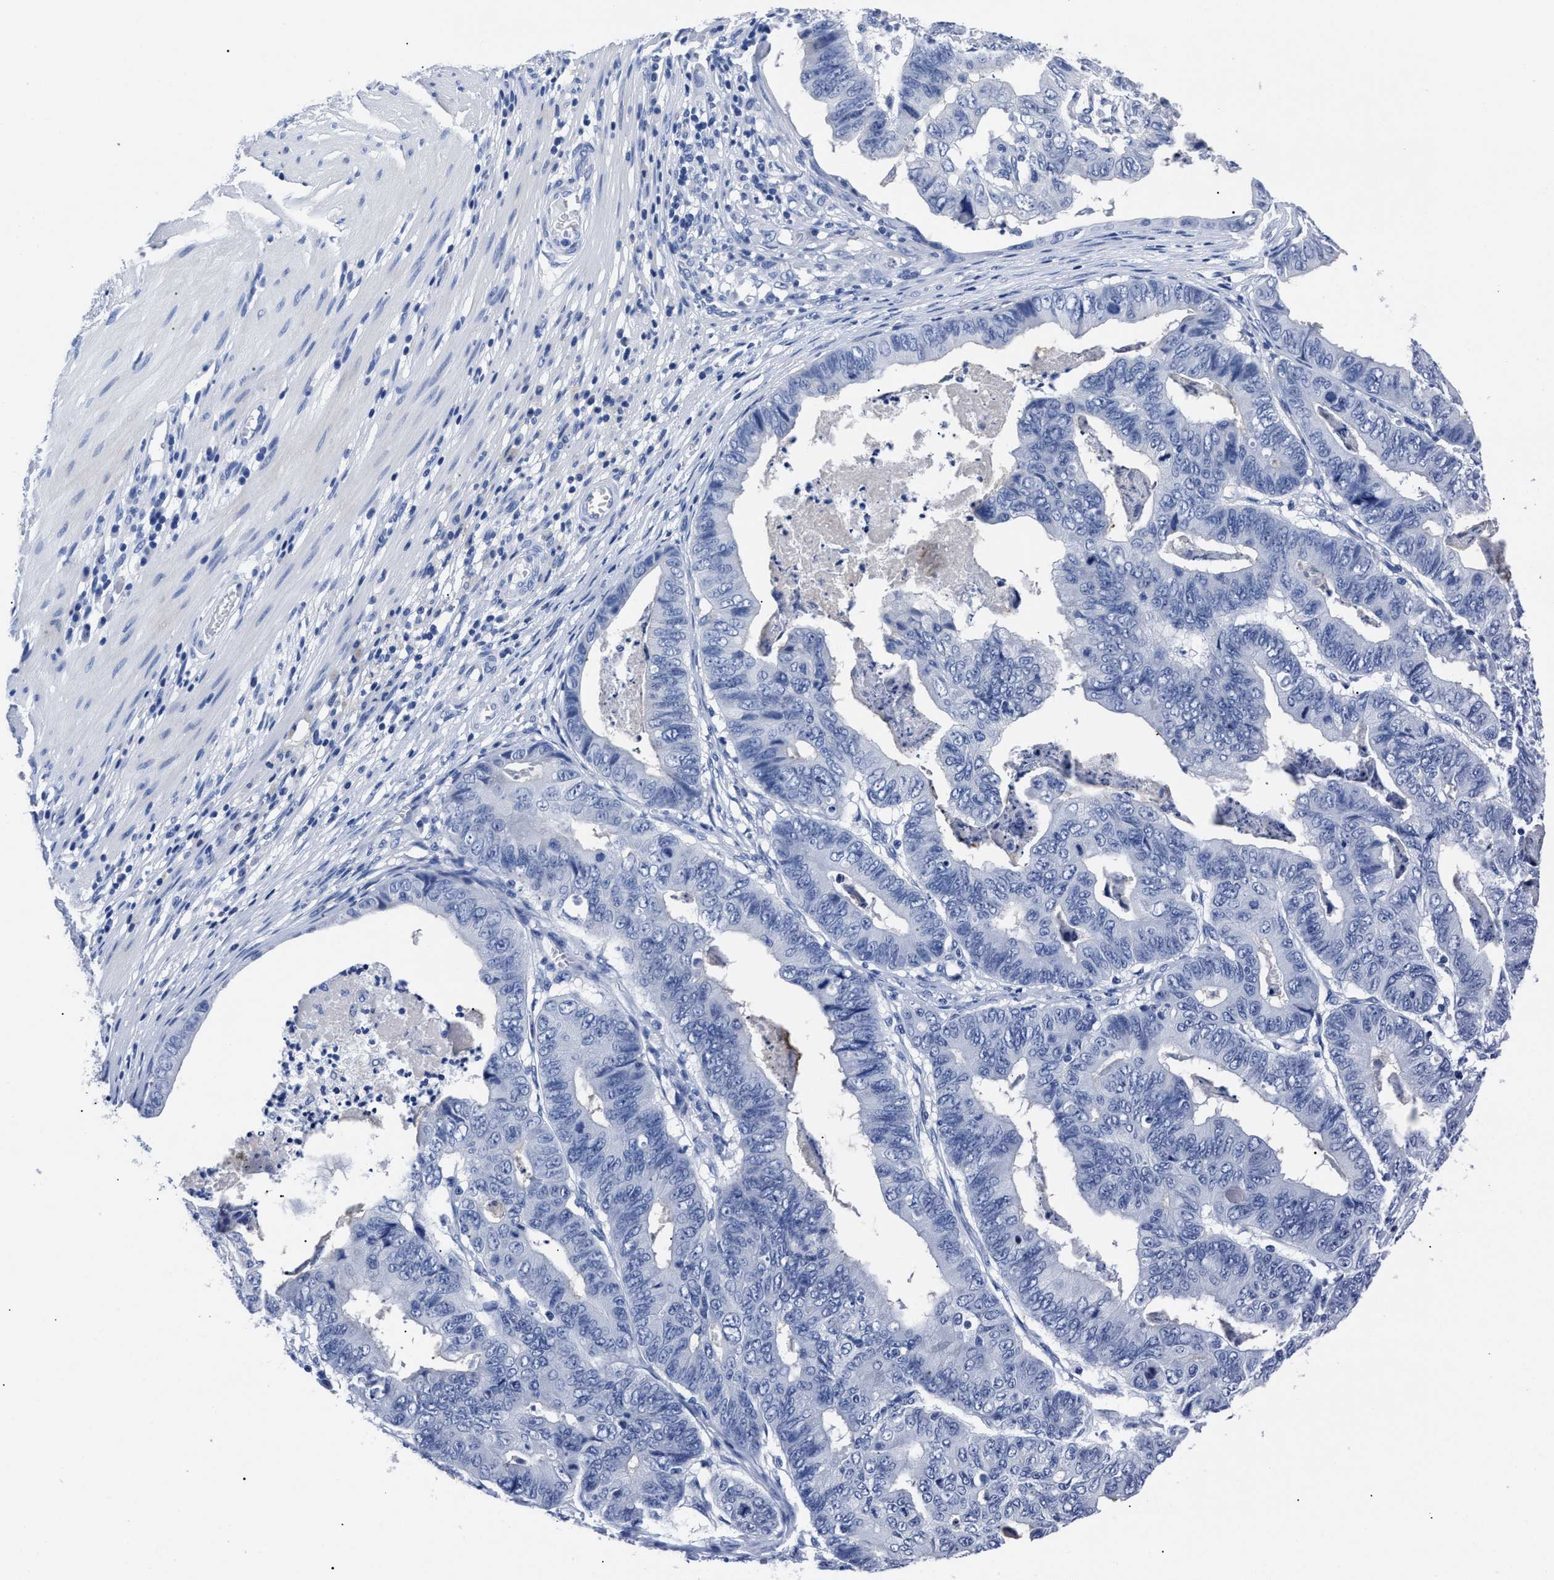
{"staining": {"intensity": "negative", "quantity": "none", "location": "none"}, "tissue": "stomach cancer", "cell_type": "Tumor cells", "image_type": "cancer", "snomed": [{"axis": "morphology", "description": "Adenocarcinoma, NOS"}, {"axis": "topography", "description": "Stomach, lower"}], "caption": "A micrograph of stomach cancer (adenocarcinoma) stained for a protein displays no brown staining in tumor cells.", "gene": "ALPG", "patient": {"sex": "male", "age": 77}}